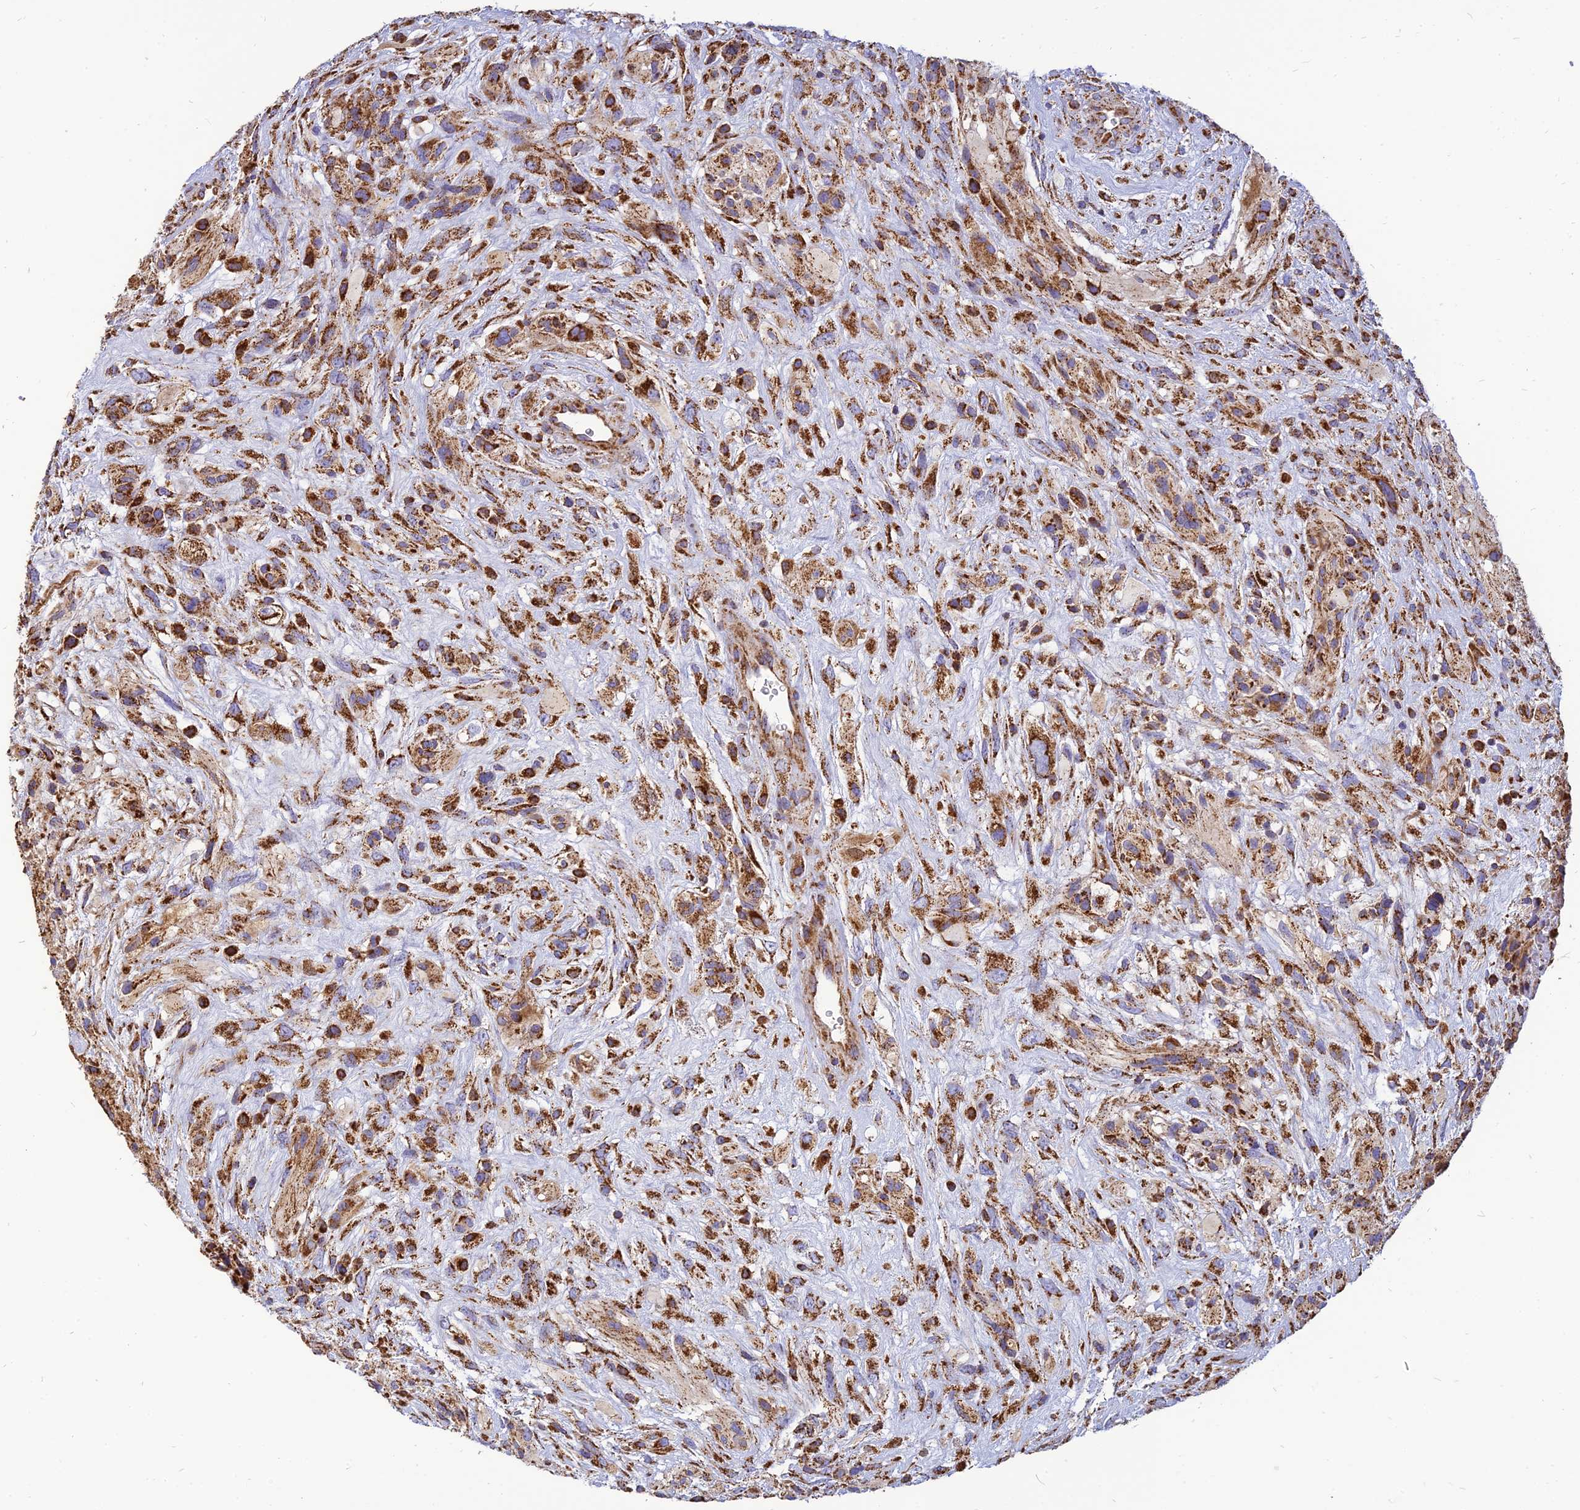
{"staining": {"intensity": "strong", "quantity": ">75%", "location": "cytoplasmic/membranous"}, "tissue": "glioma", "cell_type": "Tumor cells", "image_type": "cancer", "snomed": [{"axis": "morphology", "description": "Glioma, malignant, High grade"}, {"axis": "topography", "description": "Brain"}], "caption": "Human glioma stained with a protein marker demonstrates strong staining in tumor cells.", "gene": "THUMPD2", "patient": {"sex": "male", "age": 61}}